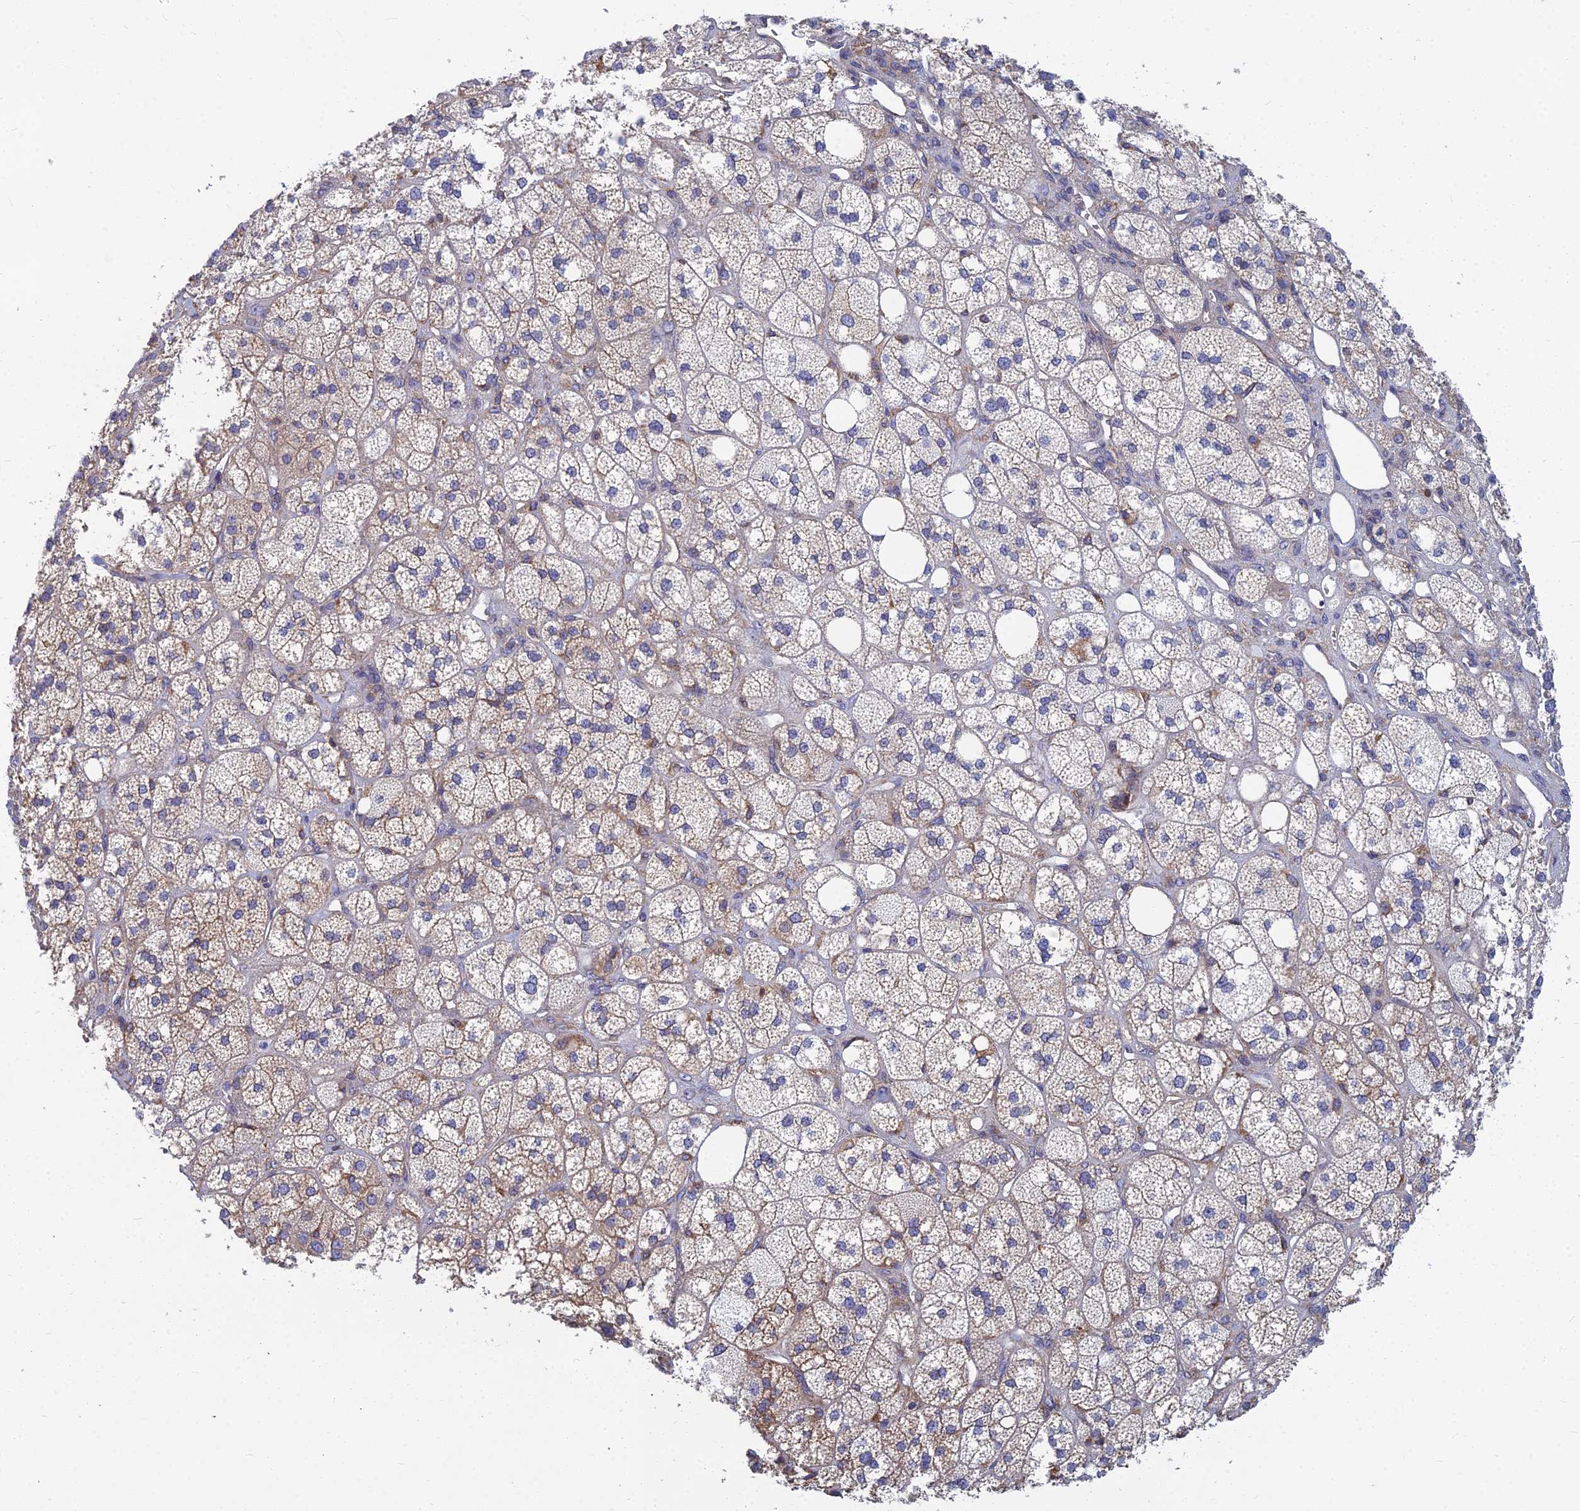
{"staining": {"intensity": "moderate", "quantity": "<25%", "location": "cytoplasmic/membranous"}, "tissue": "adrenal gland", "cell_type": "Glandular cells", "image_type": "normal", "snomed": [{"axis": "morphology", "description": "Normal tissue, NOS"}, {"axis": "topography", "description": "Adrenal gland"}], "caption": "The photomicrograph displays staining of benign adrenal gland, revealing moderate cytoplasmic/membranous protein expression (brown color) within glandular cells. (Brightfield microscopy of DAB IHC at high magnification).", "gene": "KIAA1143", "patient": {"sex": "male", "age": 61}}